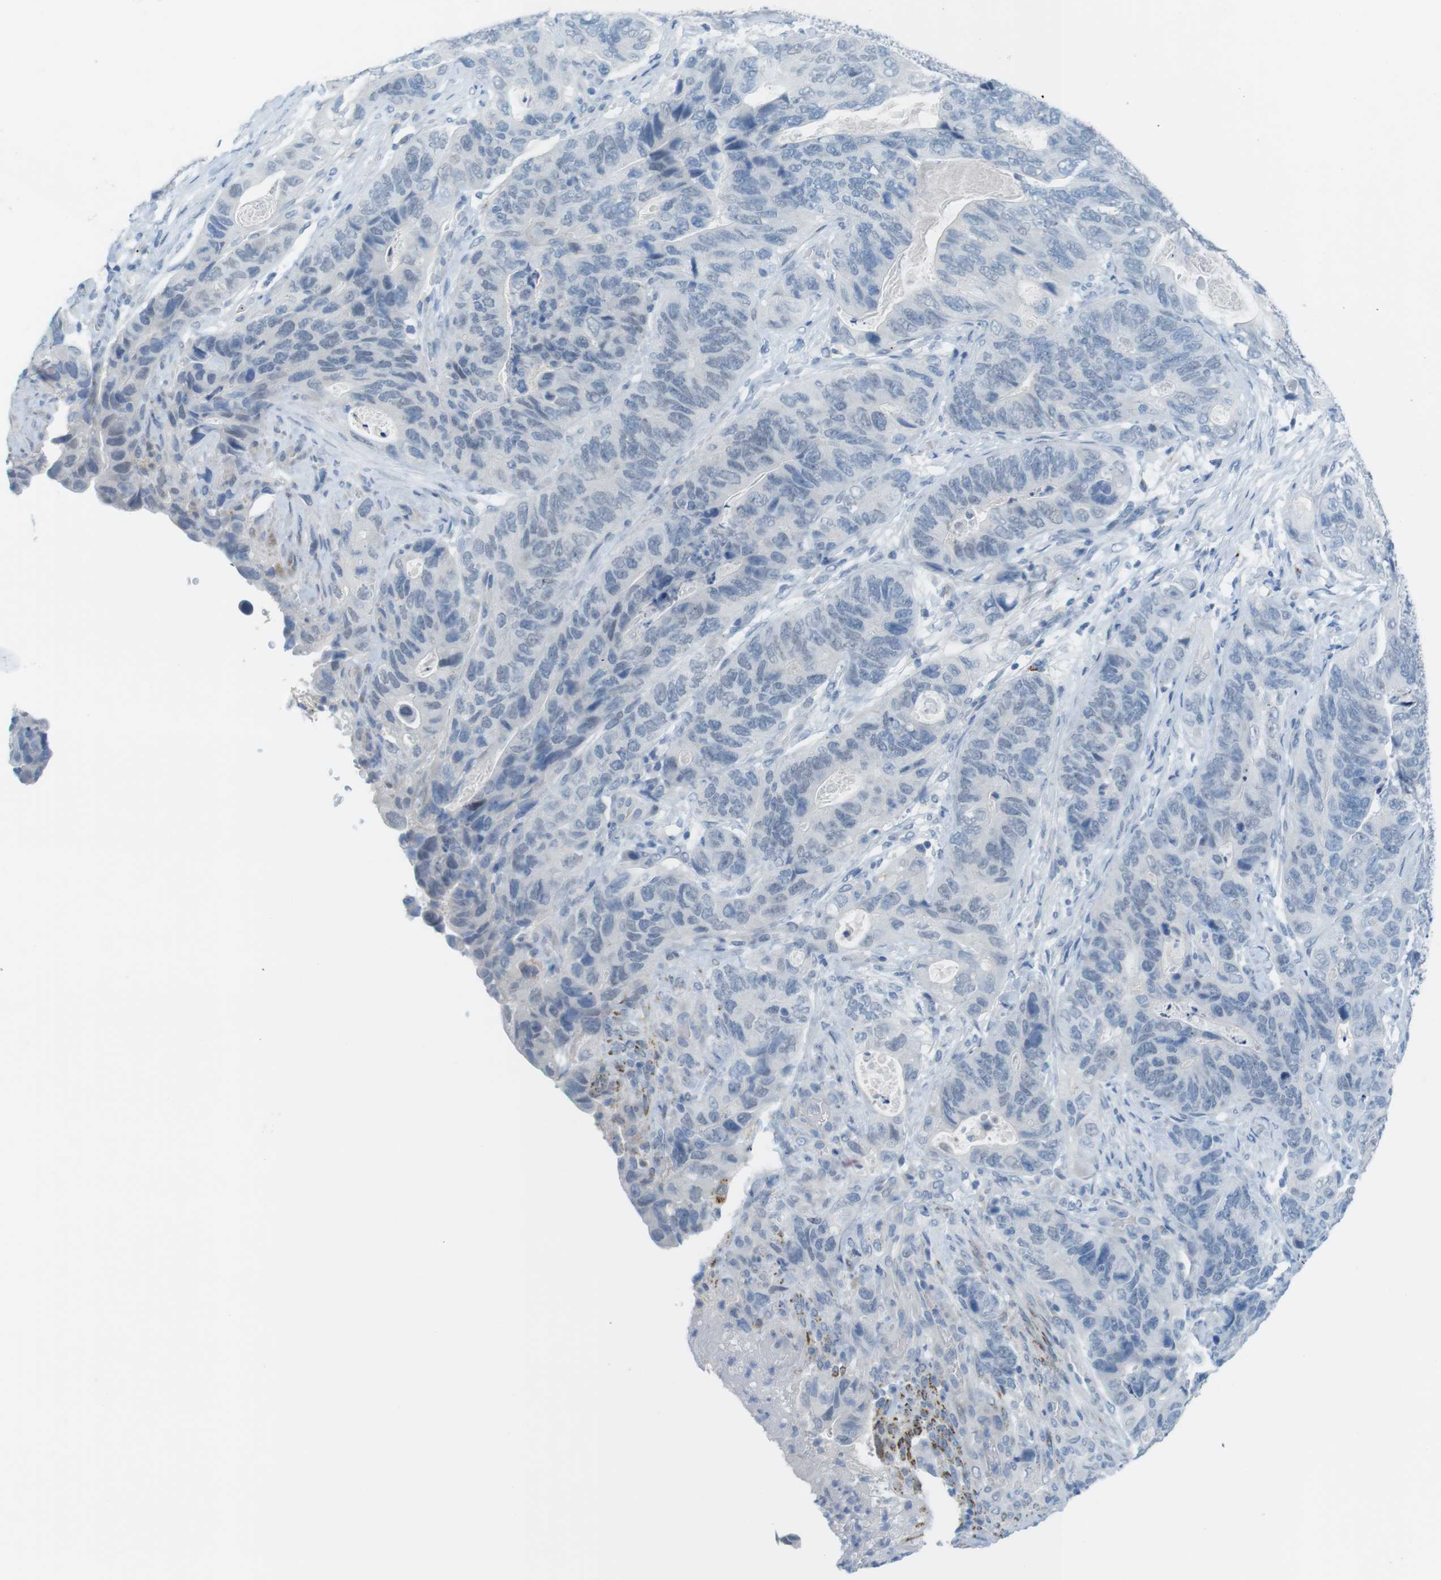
{"staining": {"intensity": "negative", "quantity": "none", "location": "none"}, "tissue": "stomach cancer", "cell_type": "Tumor cells", "image_type": "cancer", "snomed": [{"axis": "morphology", "description": "Adenocarcinoma, NOS"}, {"axis": "topography", "description": "Stomach"}], "caption": "DAB (3,3'-diaminobenzidine) immunohistochemical staining of human stomach adenocarcinoma shows no significant staining in tumor cells.", "gene": "YIPF1", "patient": {"sex": "female", "age": 89}}